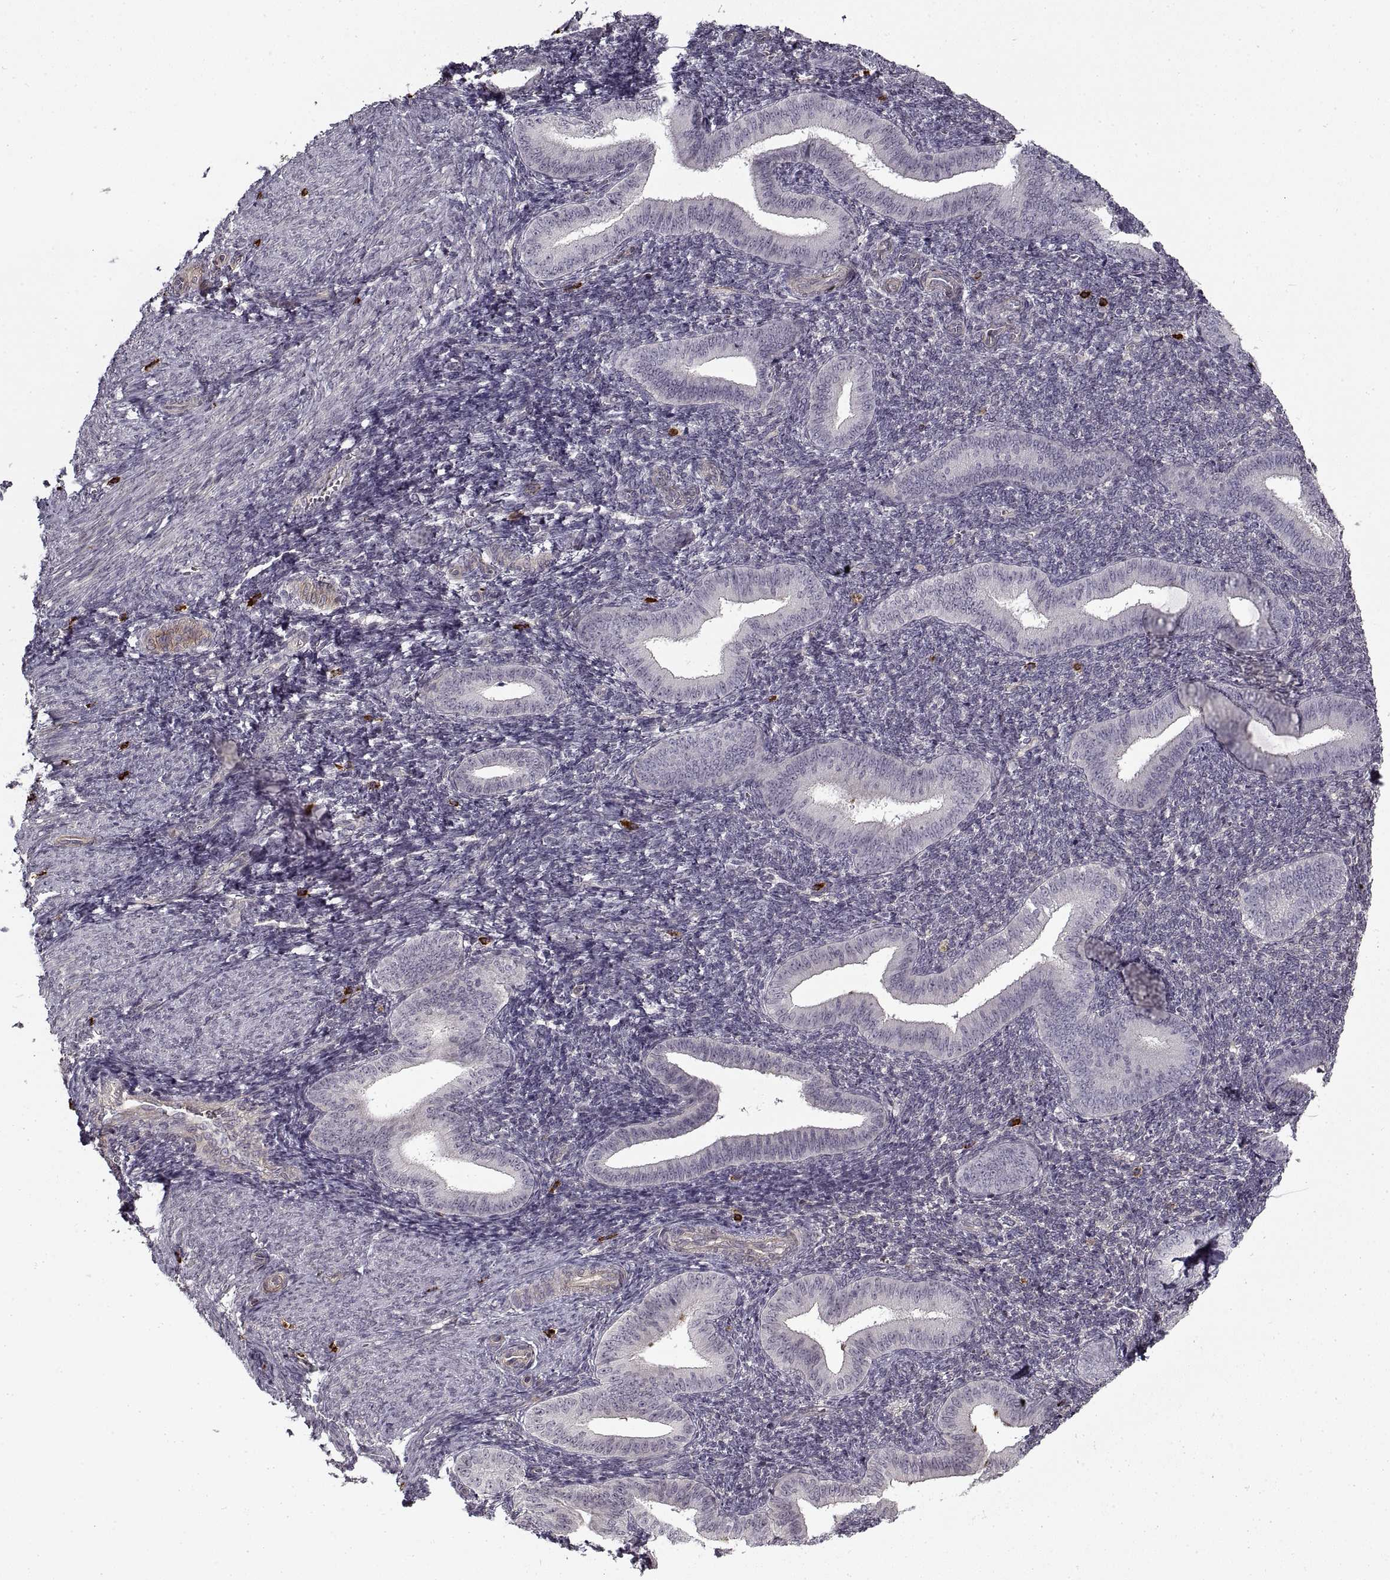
{"staining": {"intensity": "negative", "quantity": "none", "location": "none"}, "tissue": "endometrium", "cell_type": "Cells in endometrial stroma", "image_type": "normal", "snomed": [{"axis": "morphology", "description": "Normal tissue, NOS"}, {"axis": "topography", "description": "Endometrium"}], "caption": "Cells in endometrial stroma show no significant protein expression in unremarkable endometrium. (DAB immunohistochemistry (IHC), high magnification).", "gene": "LAMB2", "patient": {"sex": "female", "age": 25}}